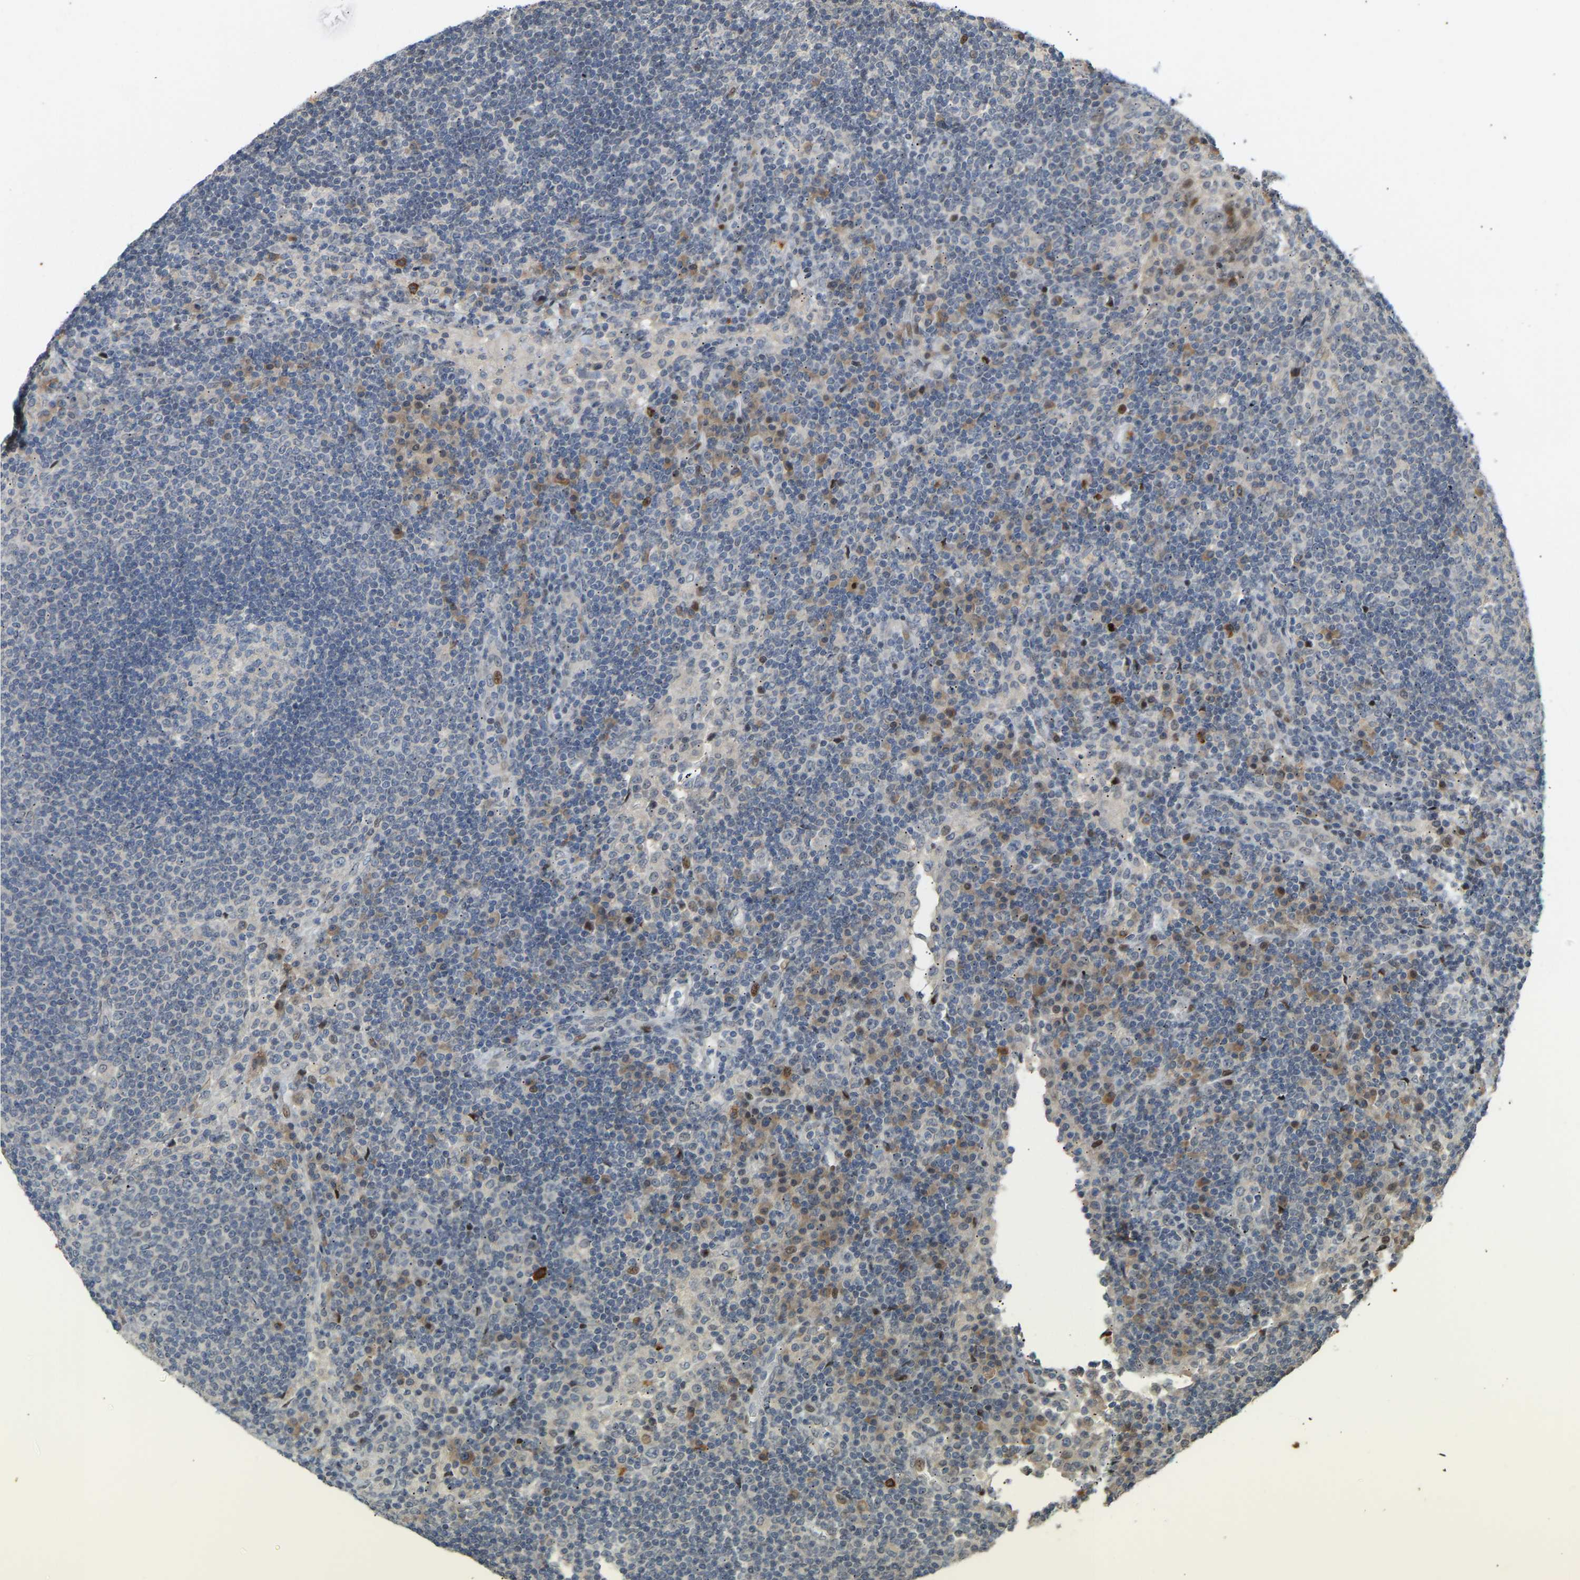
{"staining": {"intensity": "negative", "quantity": "none", "location": "none"}, "tissue": "lymph node", "cell_type": "Germinal center cells", "image_type": "normal", "snomed": [{"axis": "morphology", "description": "Normal tissue, NOS"}, {"axis": "topography", "description": "Lymph node"}], "caption": "A high-resolution micrograph shows immunohistochemistry (IHC) staining of benign lymph node, which reveals no significant expression in germinal center cells. (DAB IHC visualized using brightfield microscopy, high magnification).", "gene": "PTPN4", "patient": {"sex": "female", "age": 53}}